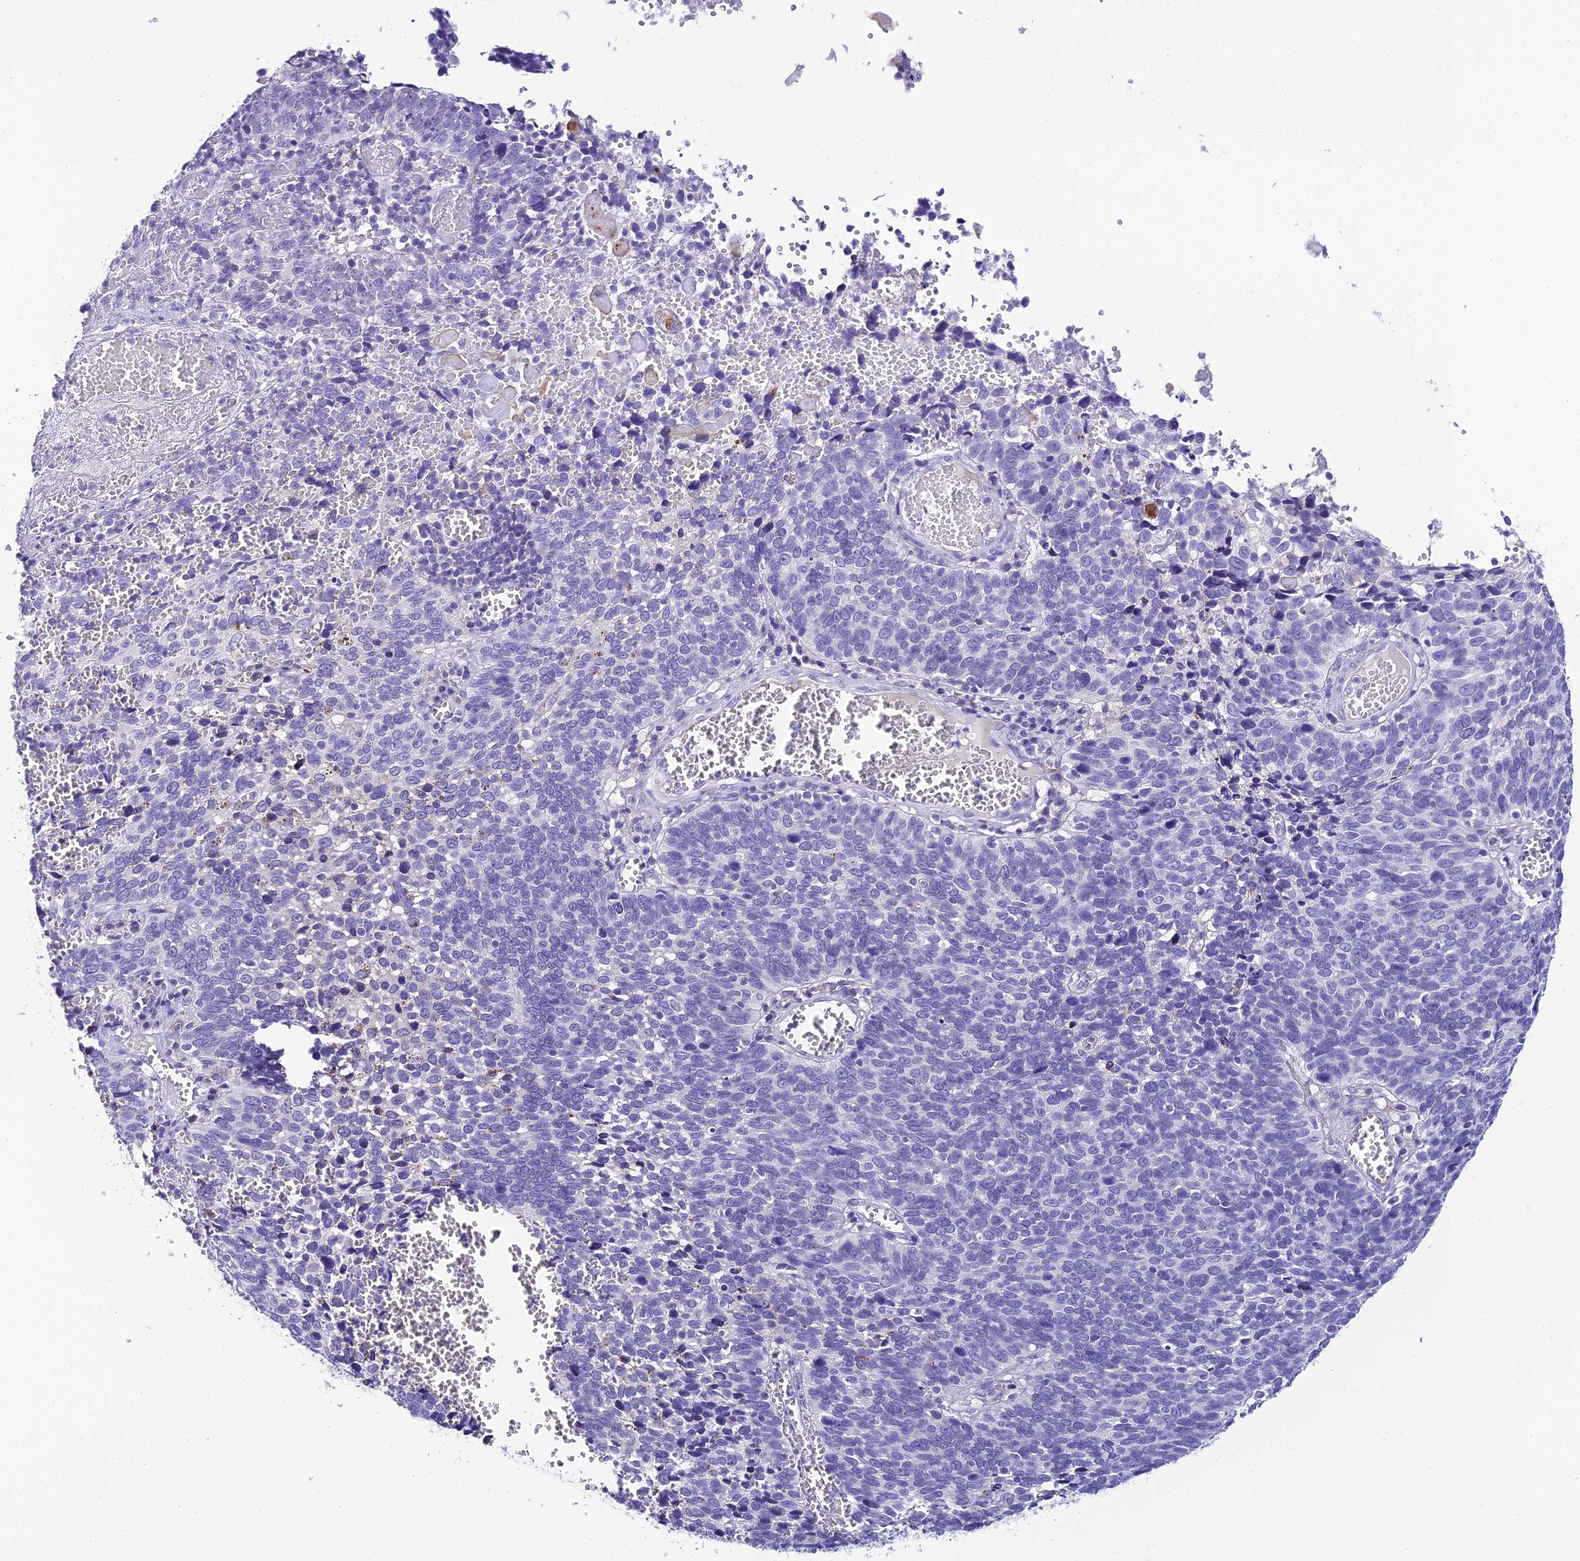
{"staining": {"intensity": "negative", "quantity": "none", "location": "none"}, "tissue": "cervical cancer", "cell_type": "Tumor cells", "image_type": "cancer", "snomed": [{"axis": "morphology", "description": "Squamous cell carcinoma, NOS"}, {"axis": "topography", "description": "Cervix"}], "caption": "IHC image of neoplastic tissue: human squamous cell carcinoma (cervical) stained with DAB displays no significant protein staining in tumor cells.", "gene": "C12orf29", "patient": {"sex": "female", "age": 39}}